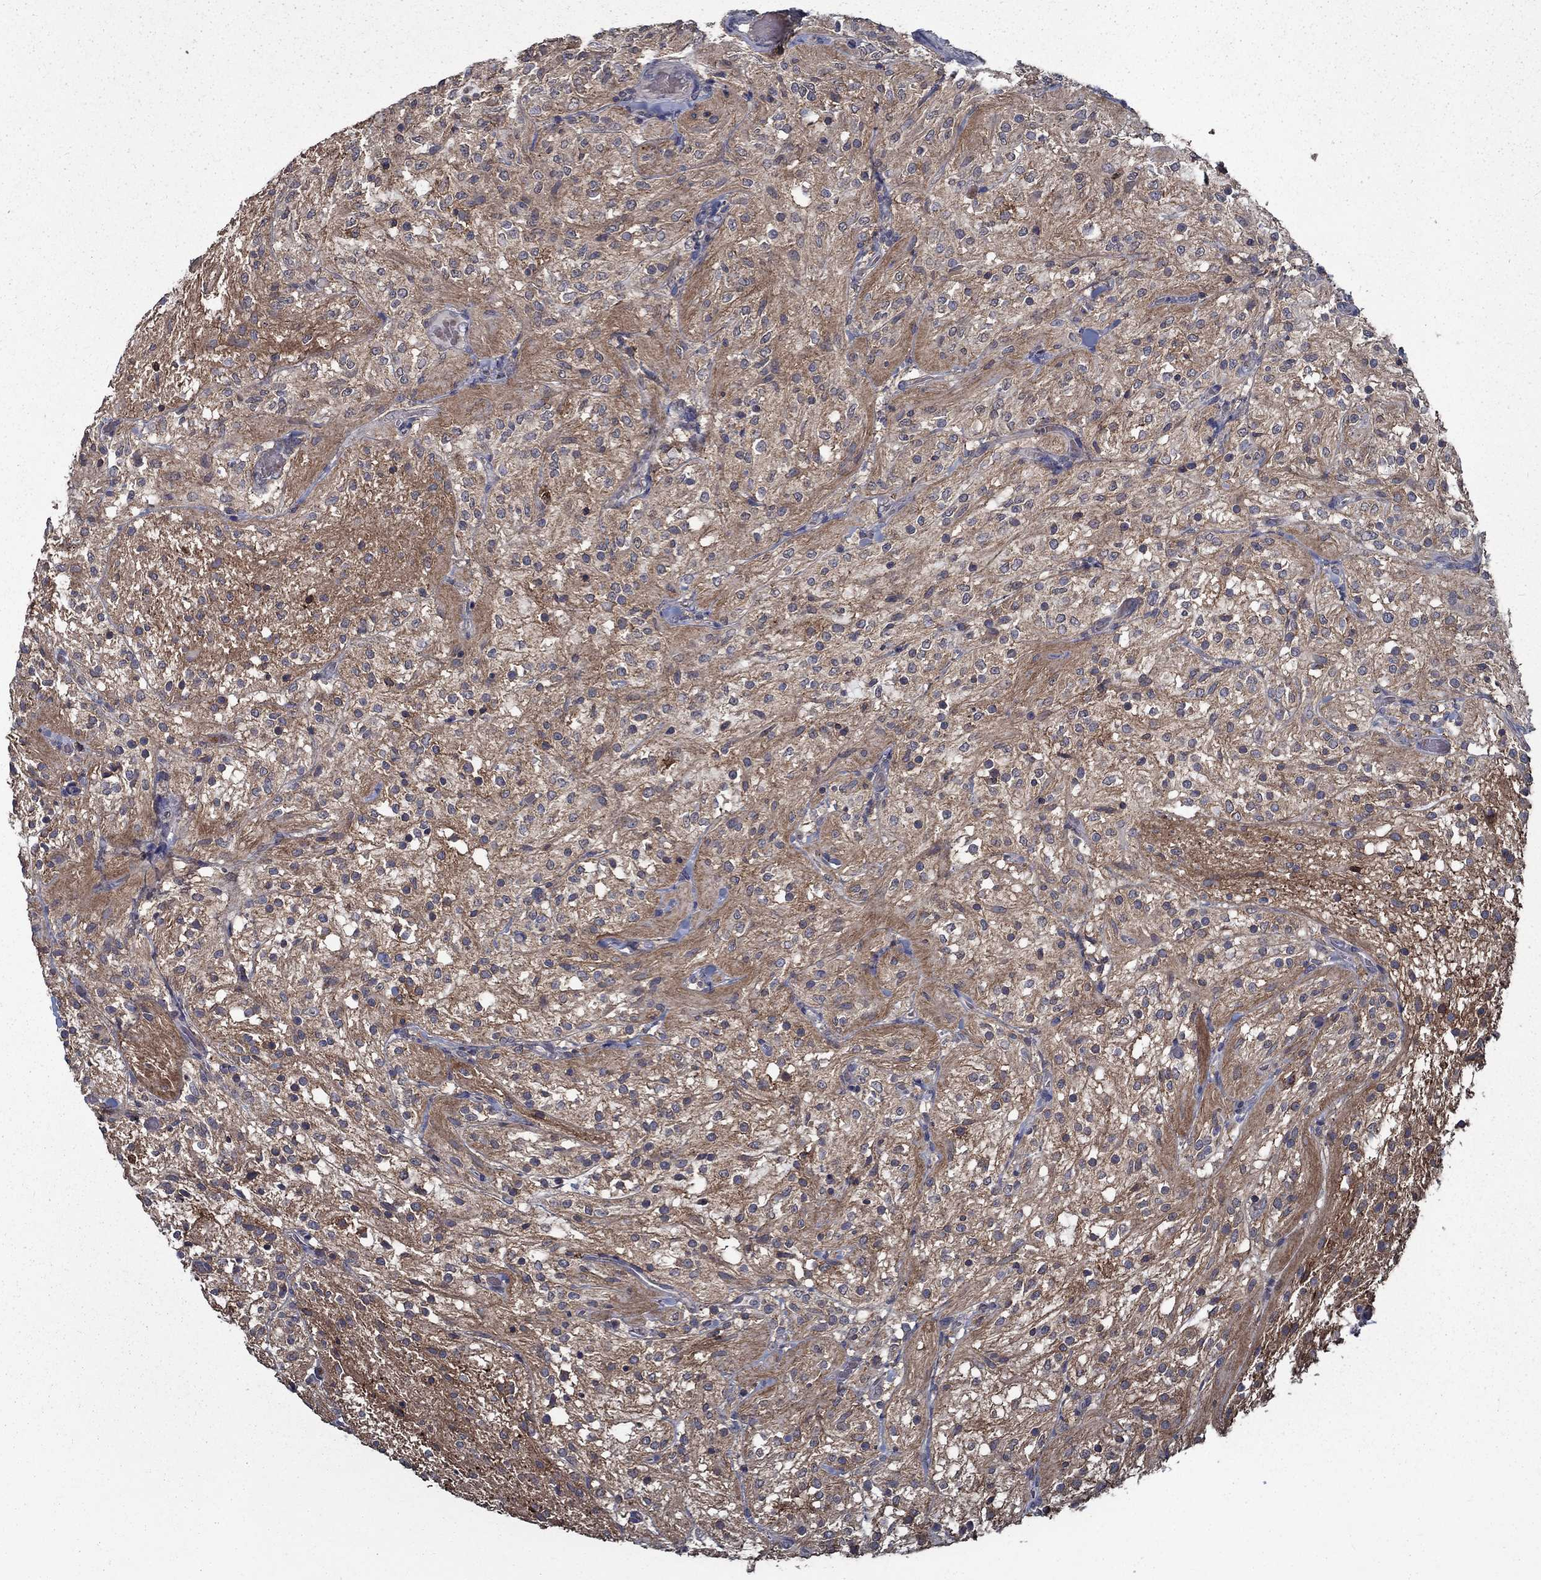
{"staining": {"intensity": "negative", "quantity": "none", "location": "none"}, "tissue": "glioma", "cell_type": "Tumor cells", "image_type": "cancer", "snomed": [{"axis": "morphology", "description": "Glioma, malignant, Low grade"}, {"axis": "topography", "description": "Brain"}], "caption": "Tumor cells show no significant positivity in glioma. (DAB (3,3'-diaminobenzidine) IHC, high magnification).", "gene": "SLC44A1", "patient": {"sex": "male", "age": 3}}